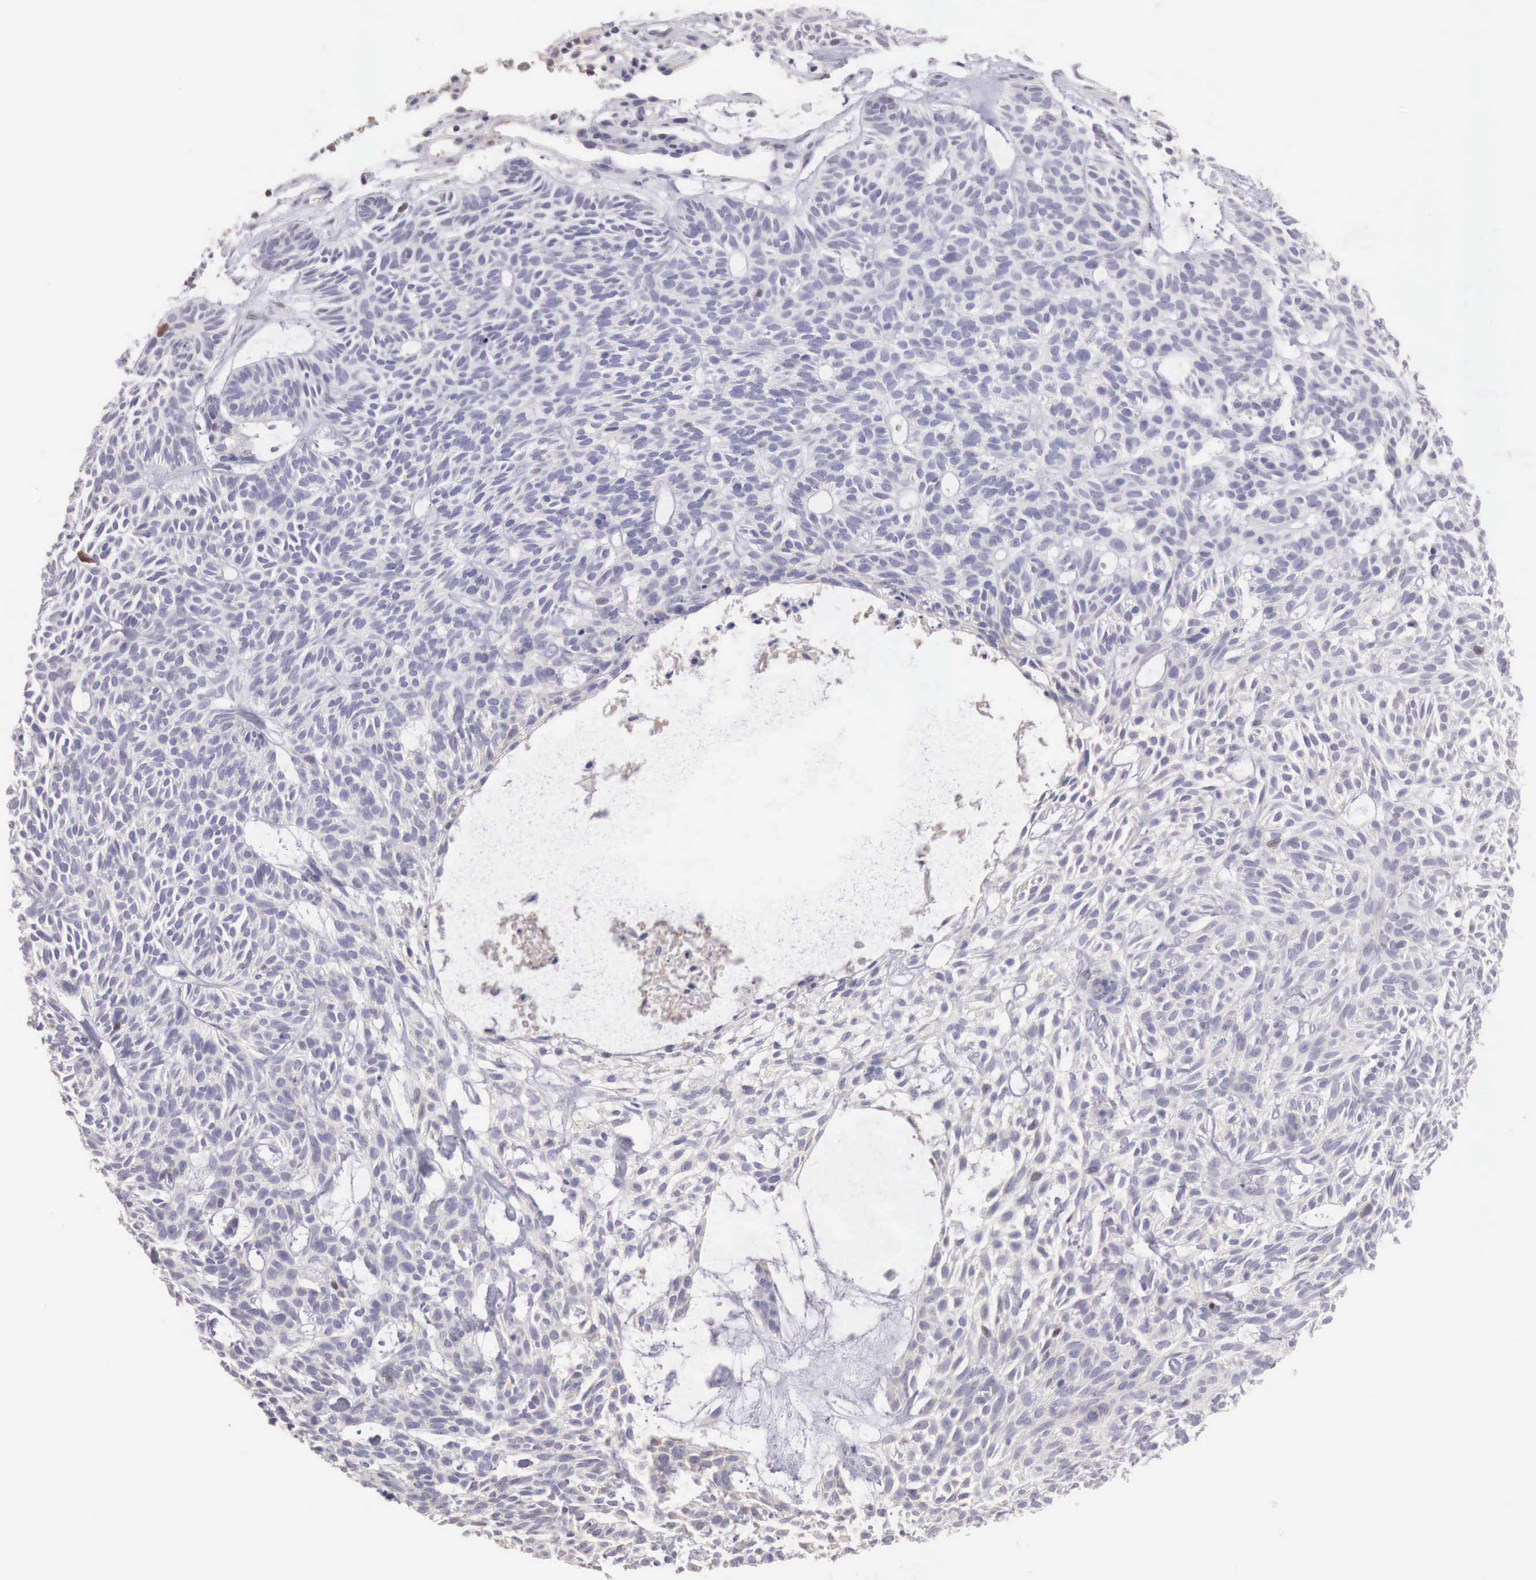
{"staining": {"intensity": "negative", "quantity": "none", "location": "none"}, "tissue": "skin cancer", "cell_type": "Tumor cells", "image_type": "cancer", "snomed": [{"axis": "morphology", "description": "Basal cell carcinoma"}, {"axis": "topography", "description": "Skin"}], "caption": "Immunohistochemistry (IHC) image of neoplastic tissue: skin cancer (basal cell carcinoma) stained with DAB displays no significant protein positivity in tumor cells.", "gene": "XPNPEP2", "patient": {"sex": "male", "age": 75}}